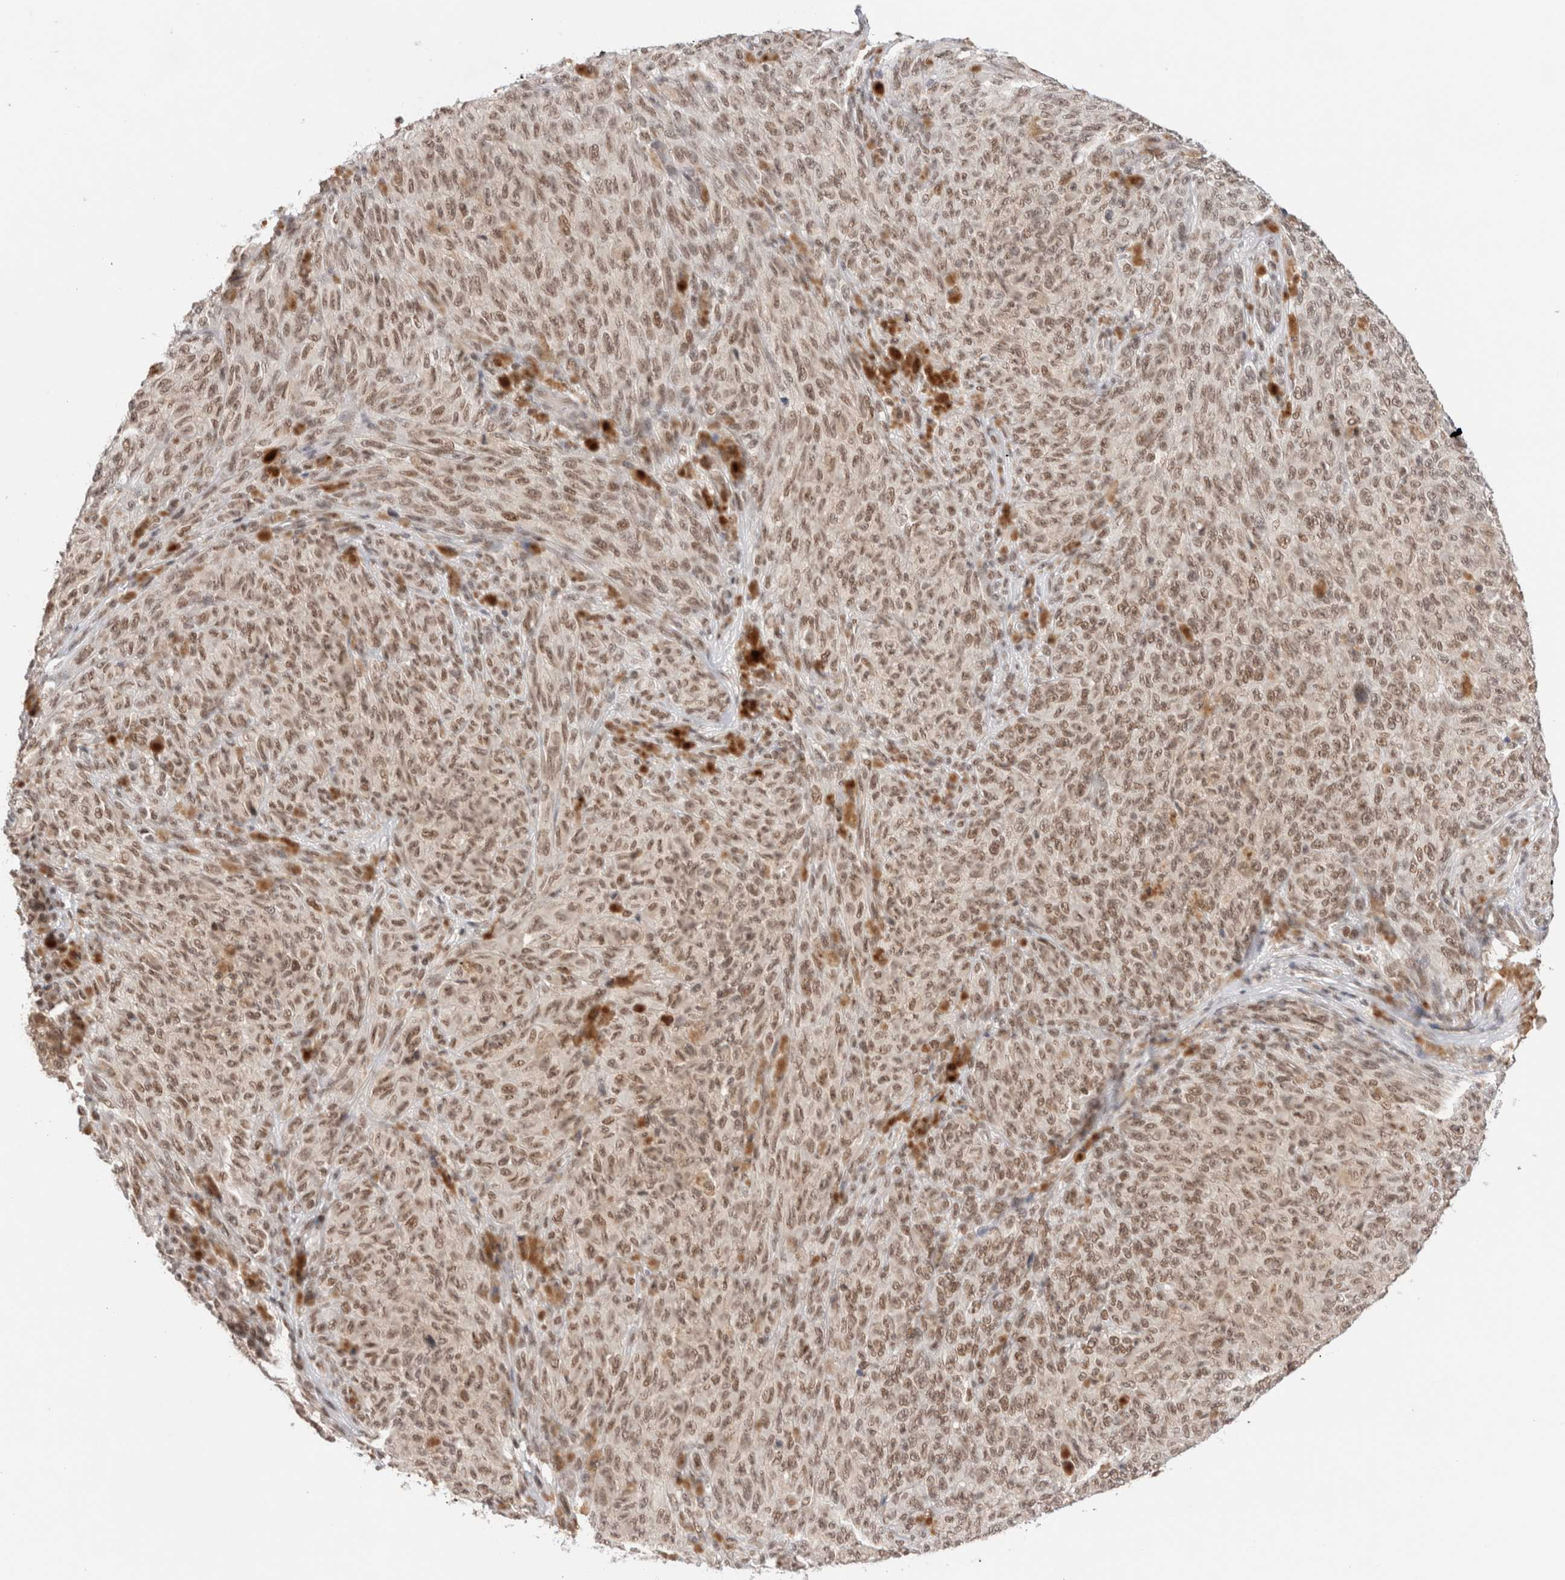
{"staining": {"intensity": "weak", "quantity": ">75%", "location": "nuclear"}, "tissue": "melanoma", "cell_type": "Tumor cells", "image_type": "cancer", "snomed": [{"axis": "morphology", "description": "Malignant melanoma, NOS"}, {"axis": "topography", "description": "Skin"}], "caption": "A high-resolution micrograph shows IHC staining of melanoma, which displays weak nuclear expression in about >75% of tumor cells. (DAB (3,3'-diaminobenzidine) IHC with brightfield microscopy, high magnification).", "gene": "GATAD2A", "patient": {"sex": "female", "age": 82}}